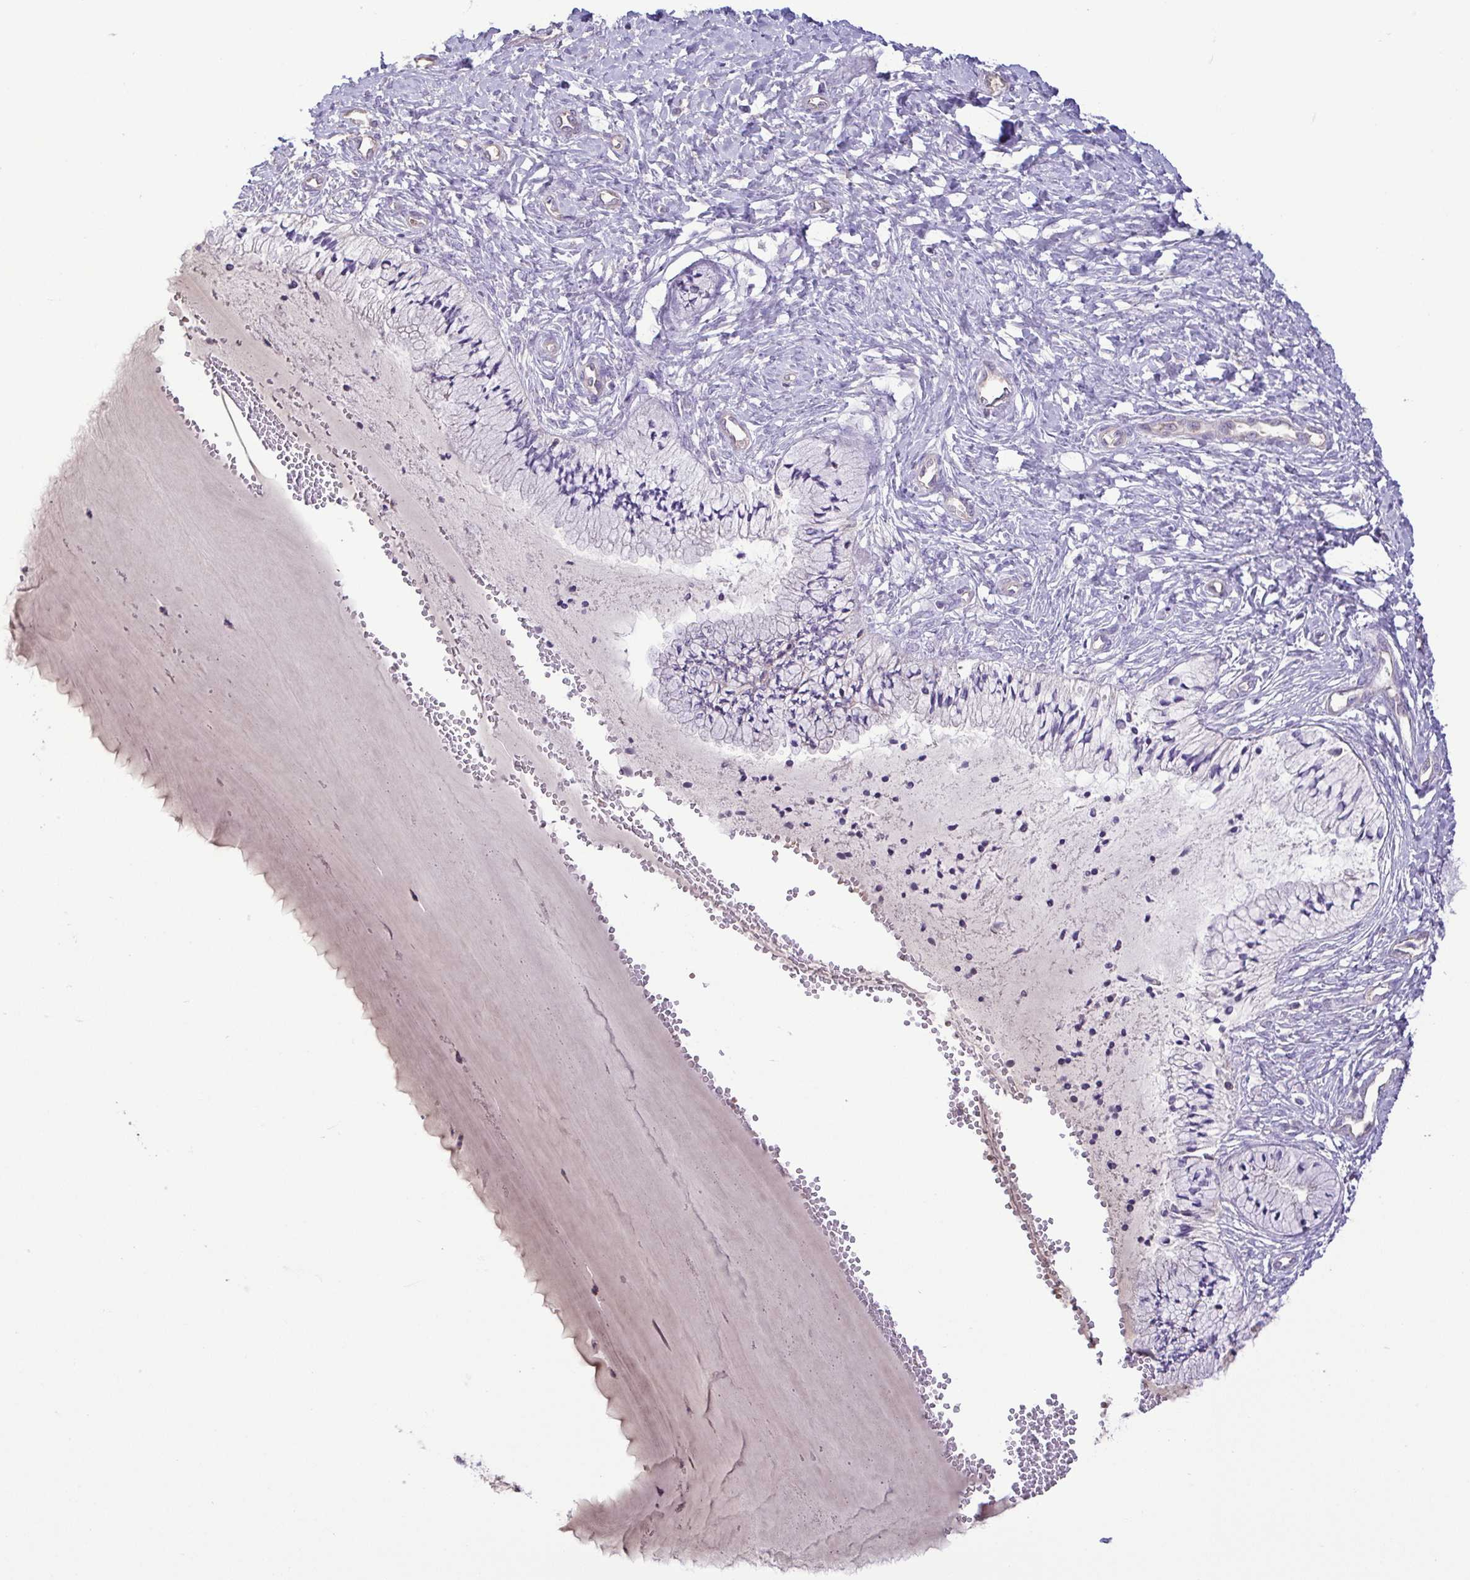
{"staining": {"intensity": "negative", "quantity": "none", "location": "none"}, "tissue": "cervix", "cell_type": "Glandular cells", "image_type": "normal", "snomed": [{"axis": "morphology", "description": "Normal tissue, NOS"}, {"axis": "topography", "description": "Cervix"}], "caption": "Protein analysis of benign cervix shows no significant staining in glandular cells. (DAB immunohistochemistry visualized using brightfield microscopy, high magnification).", "gene": "MYL10", "patient": {"sex": "female", "age": 37}}